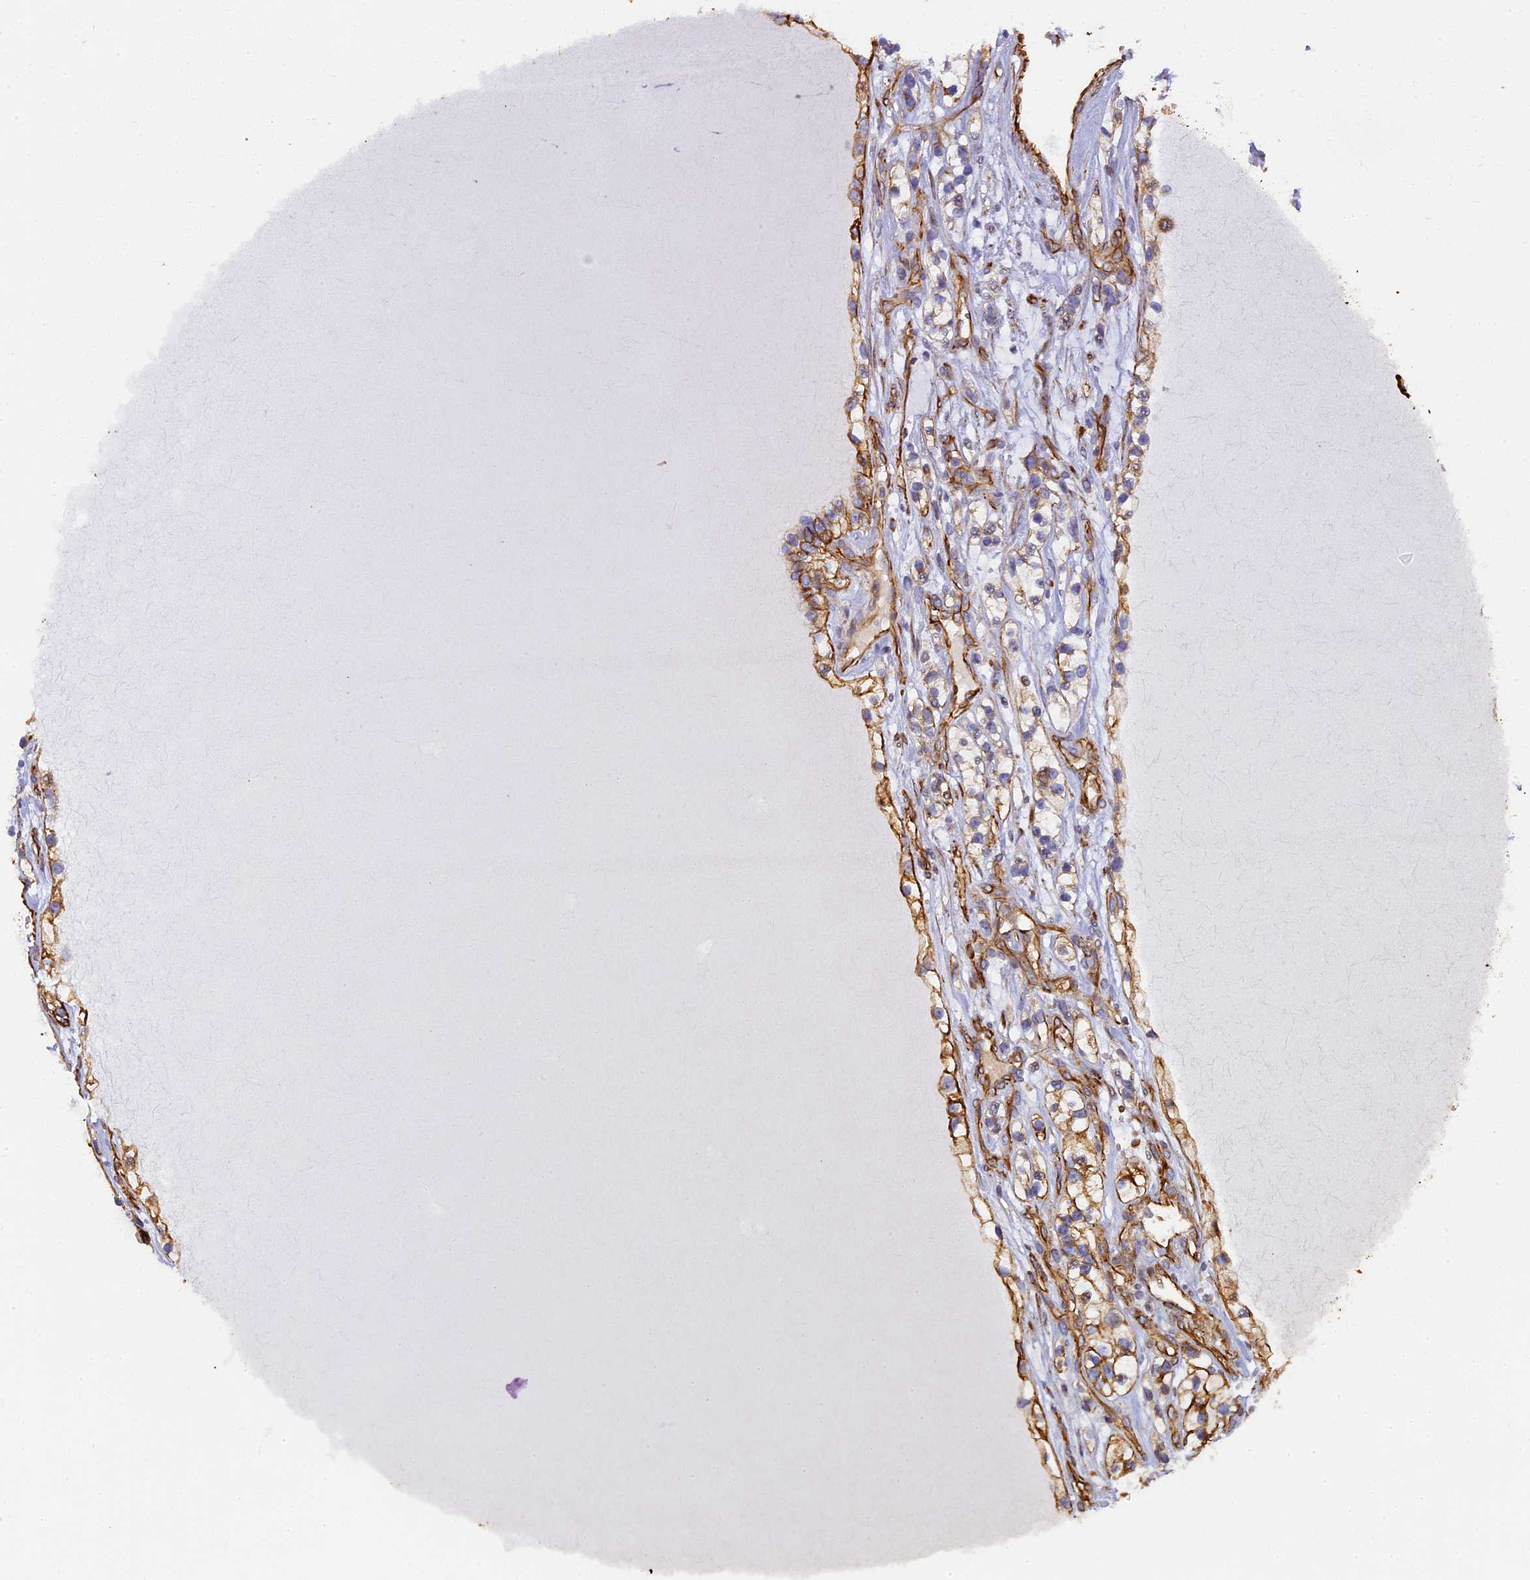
{"staining": {"intensity": "weak", "quantity": ">75%", "location": "cytoplasmic/membranous"}, "tissue": "renal cancer", "cell_type": "Tumor cells", "image_type": "cancer", "snomed": [{"axis": "morphology", "description": "Adenocarcinoma, NOS"}, {"axis": "topography", "description": "Kidney"}], "caption": "This micrograph reveals immunohistochemistry (IHC) staining of renal adenocarcinoma, with low weak cytoplasmic/membranous positivity in approximately >75% of tumor cells.", "gene": "LRRC57", "patient": {"sex": "female", "age": 57}}